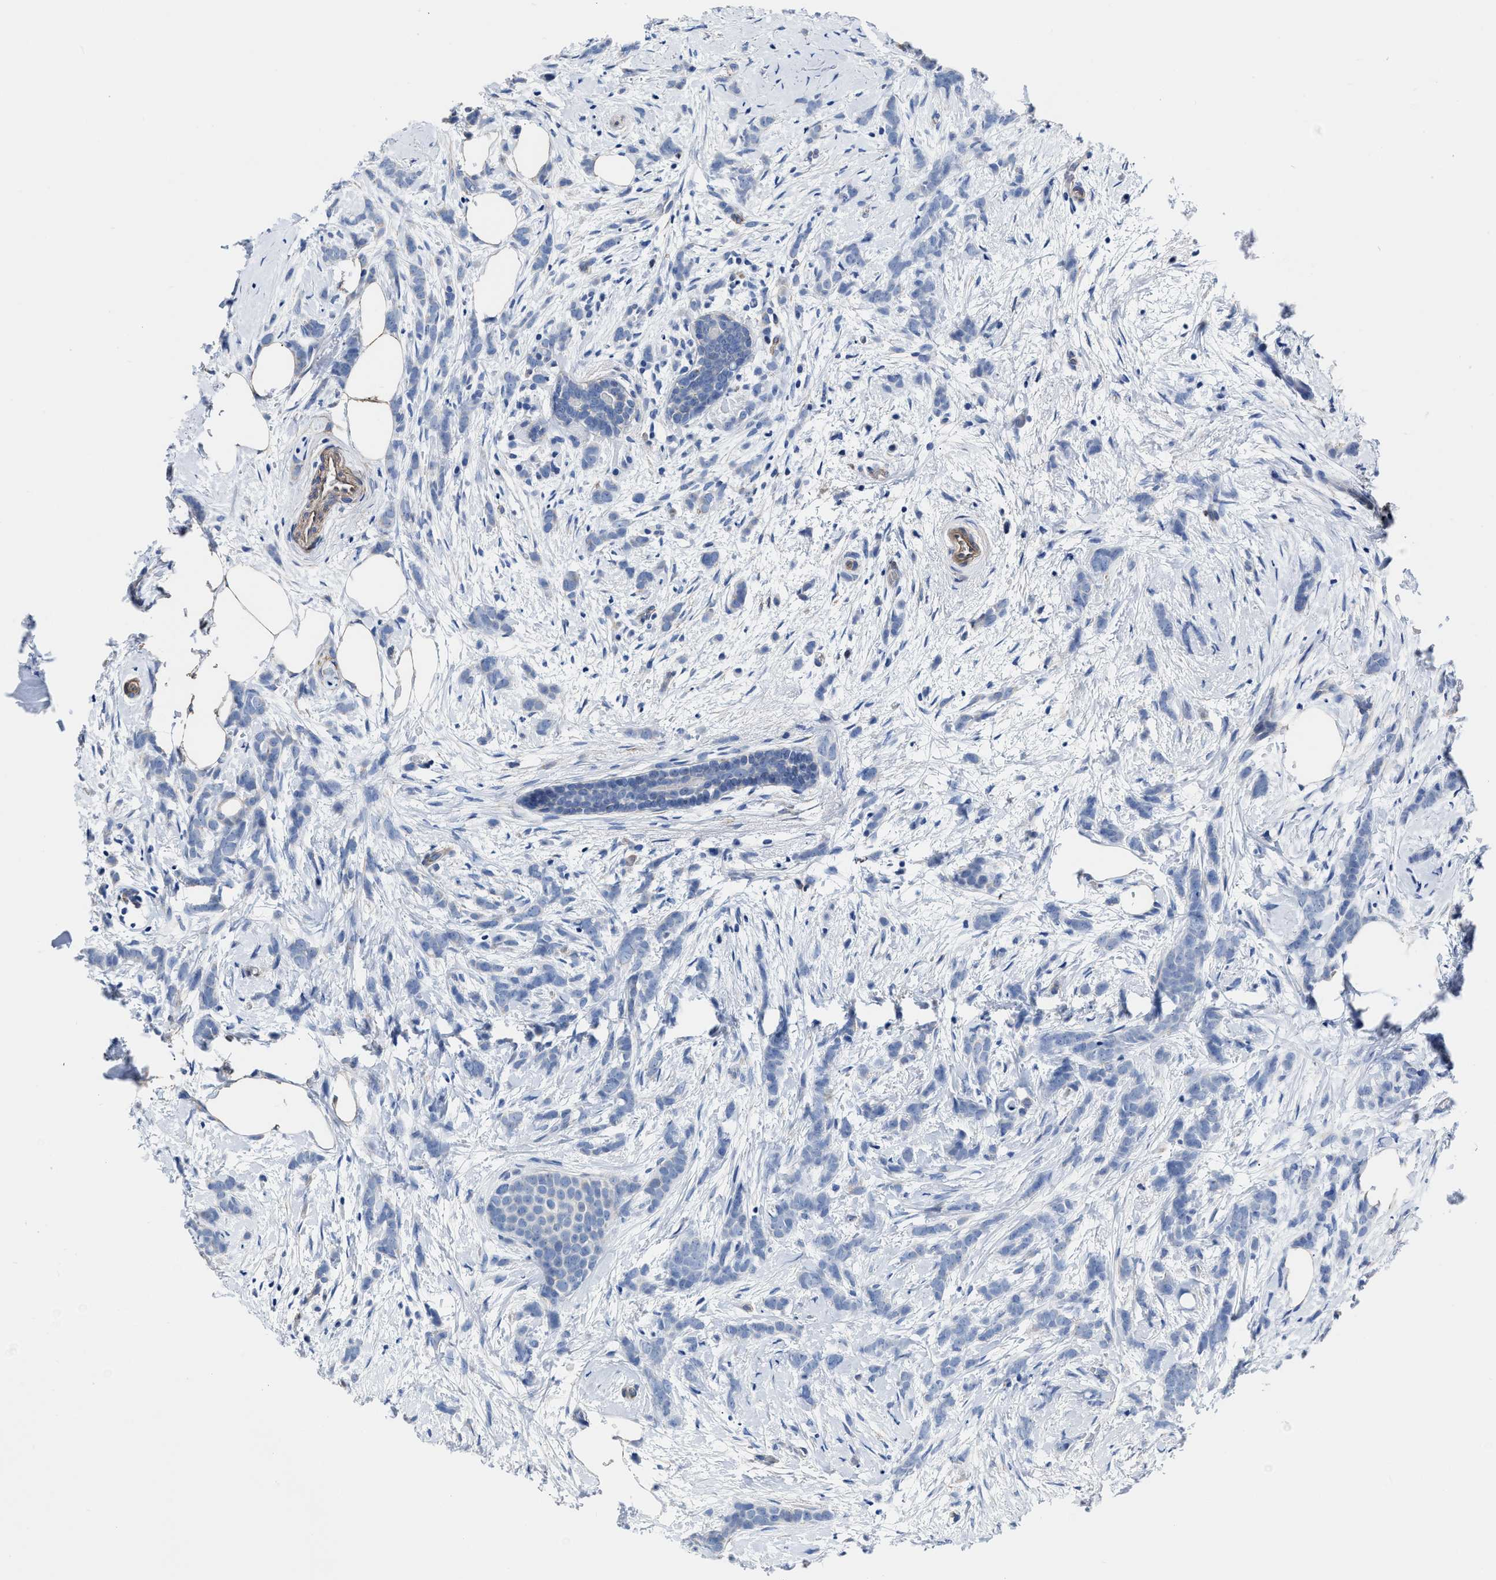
{"staining": {"intensity": "negative", "quantity": "none", "location": "none"}, "tissue": "breast cancer", "cell_type": "Tumor cells", "image_type": "cancer", "snomed": [{"axis": "morphology", "description": "Lobular carcinoma, in situ"}, {"axis": "morphology", "description": "Lobular carcinoma"}, {"axis": "topography", "description": "Breast"}], "caption": "Protein analysis of lobular carcinoma (breast) reveals no significant staining in tumor cells.", "gene": "KCNMB3", "patient": {"sex": "female", "age": 41}}